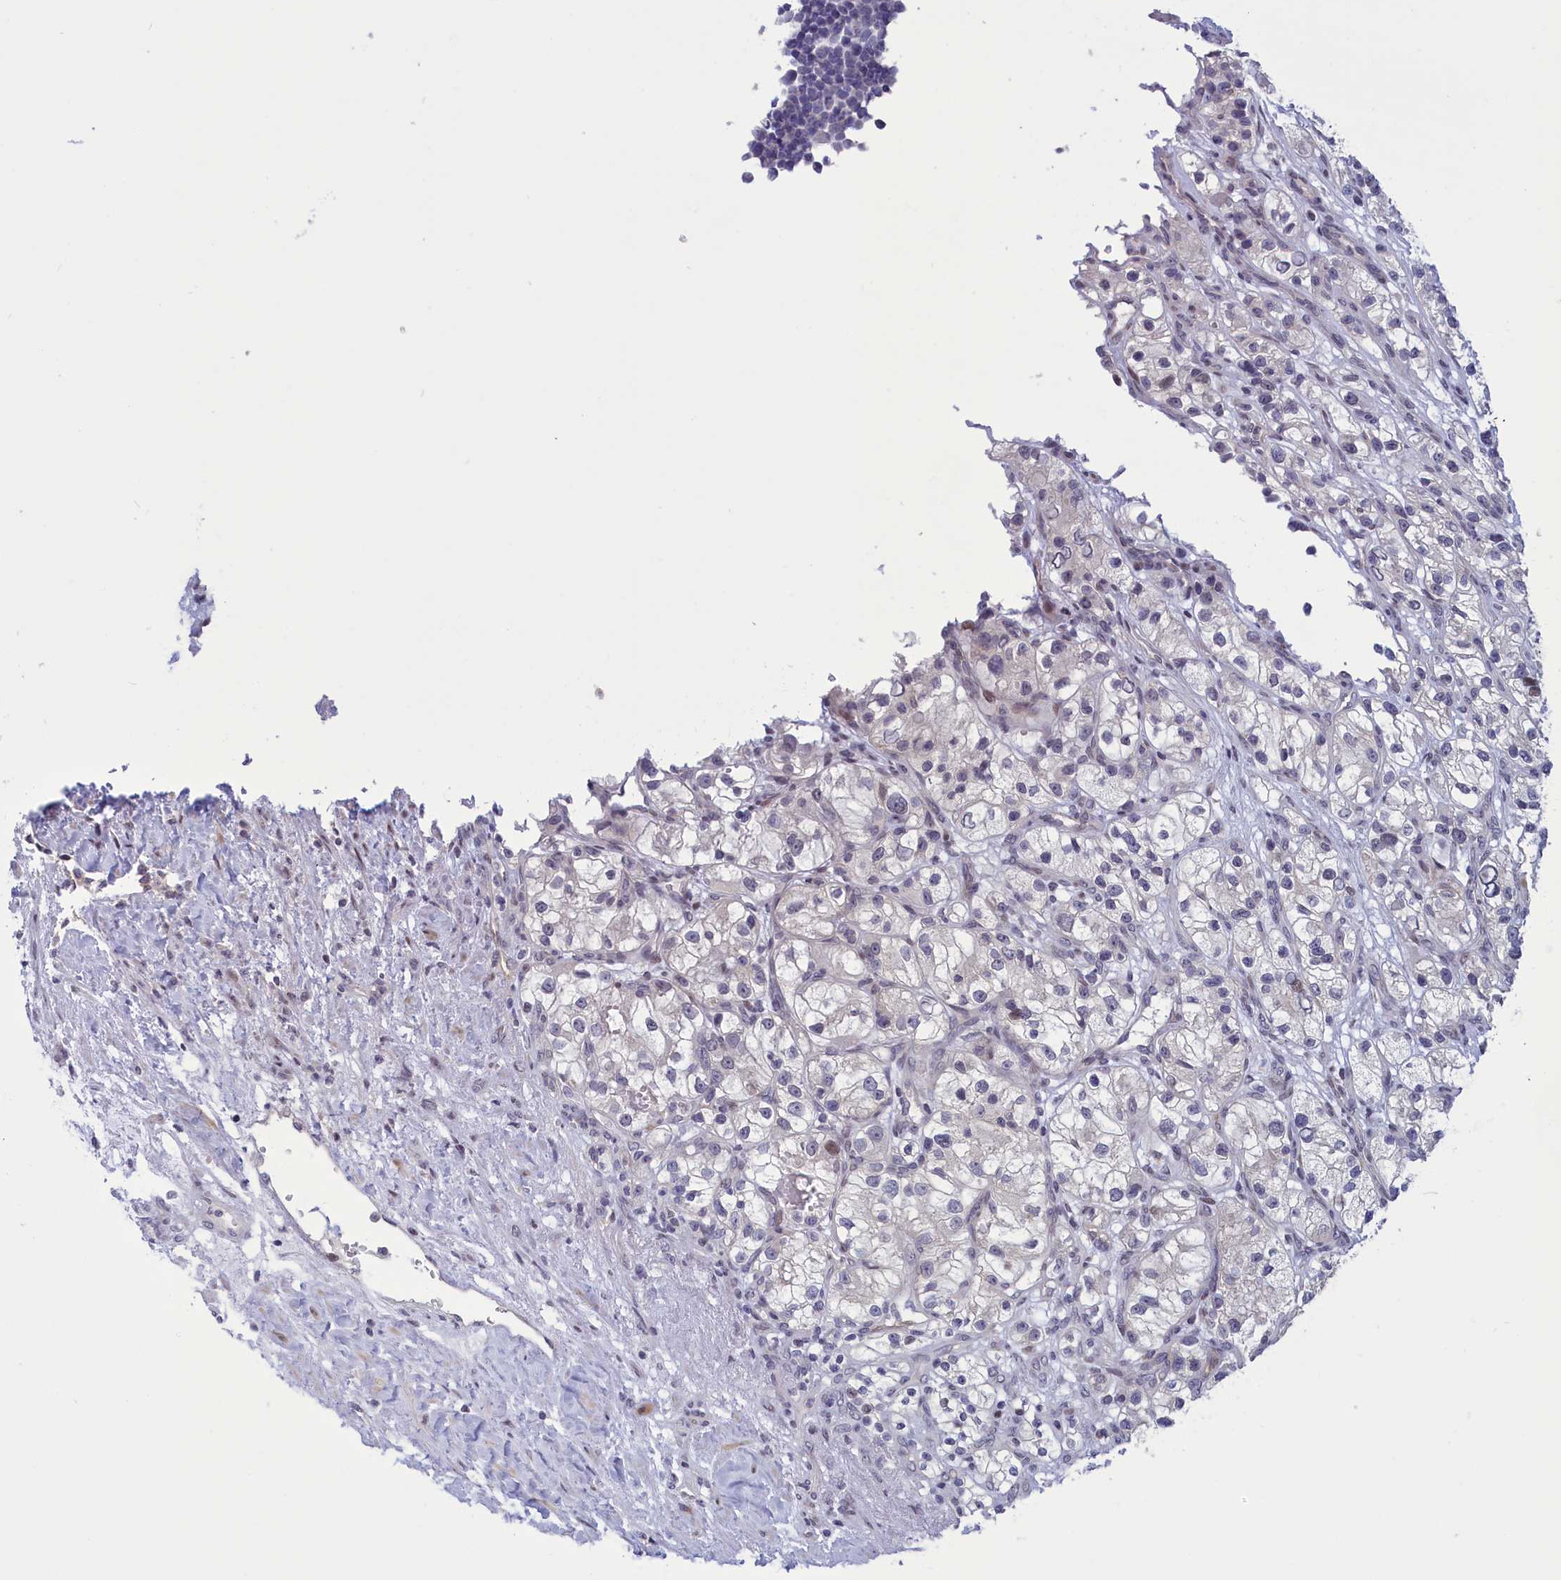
{"staining": {"intensity": "negative", "quantity": "none", "location": "none"}, "tissue": "renal cancer", "cell_type": "Tumor cells", "image_type": "cancer", "snomed": [{"axis": "morphology", "description": "Adenocarcinoma, NOS"}, {"axis": "topography", "description": "Kidney"}], "caption": "Immunohistochemistry micrograph of adenocarcinoma (renal) stained for a protein (brown), which displays no staining in tumor cells.", "gene": "CORO2A", "patient": {"sex": "female", "age": 57}}